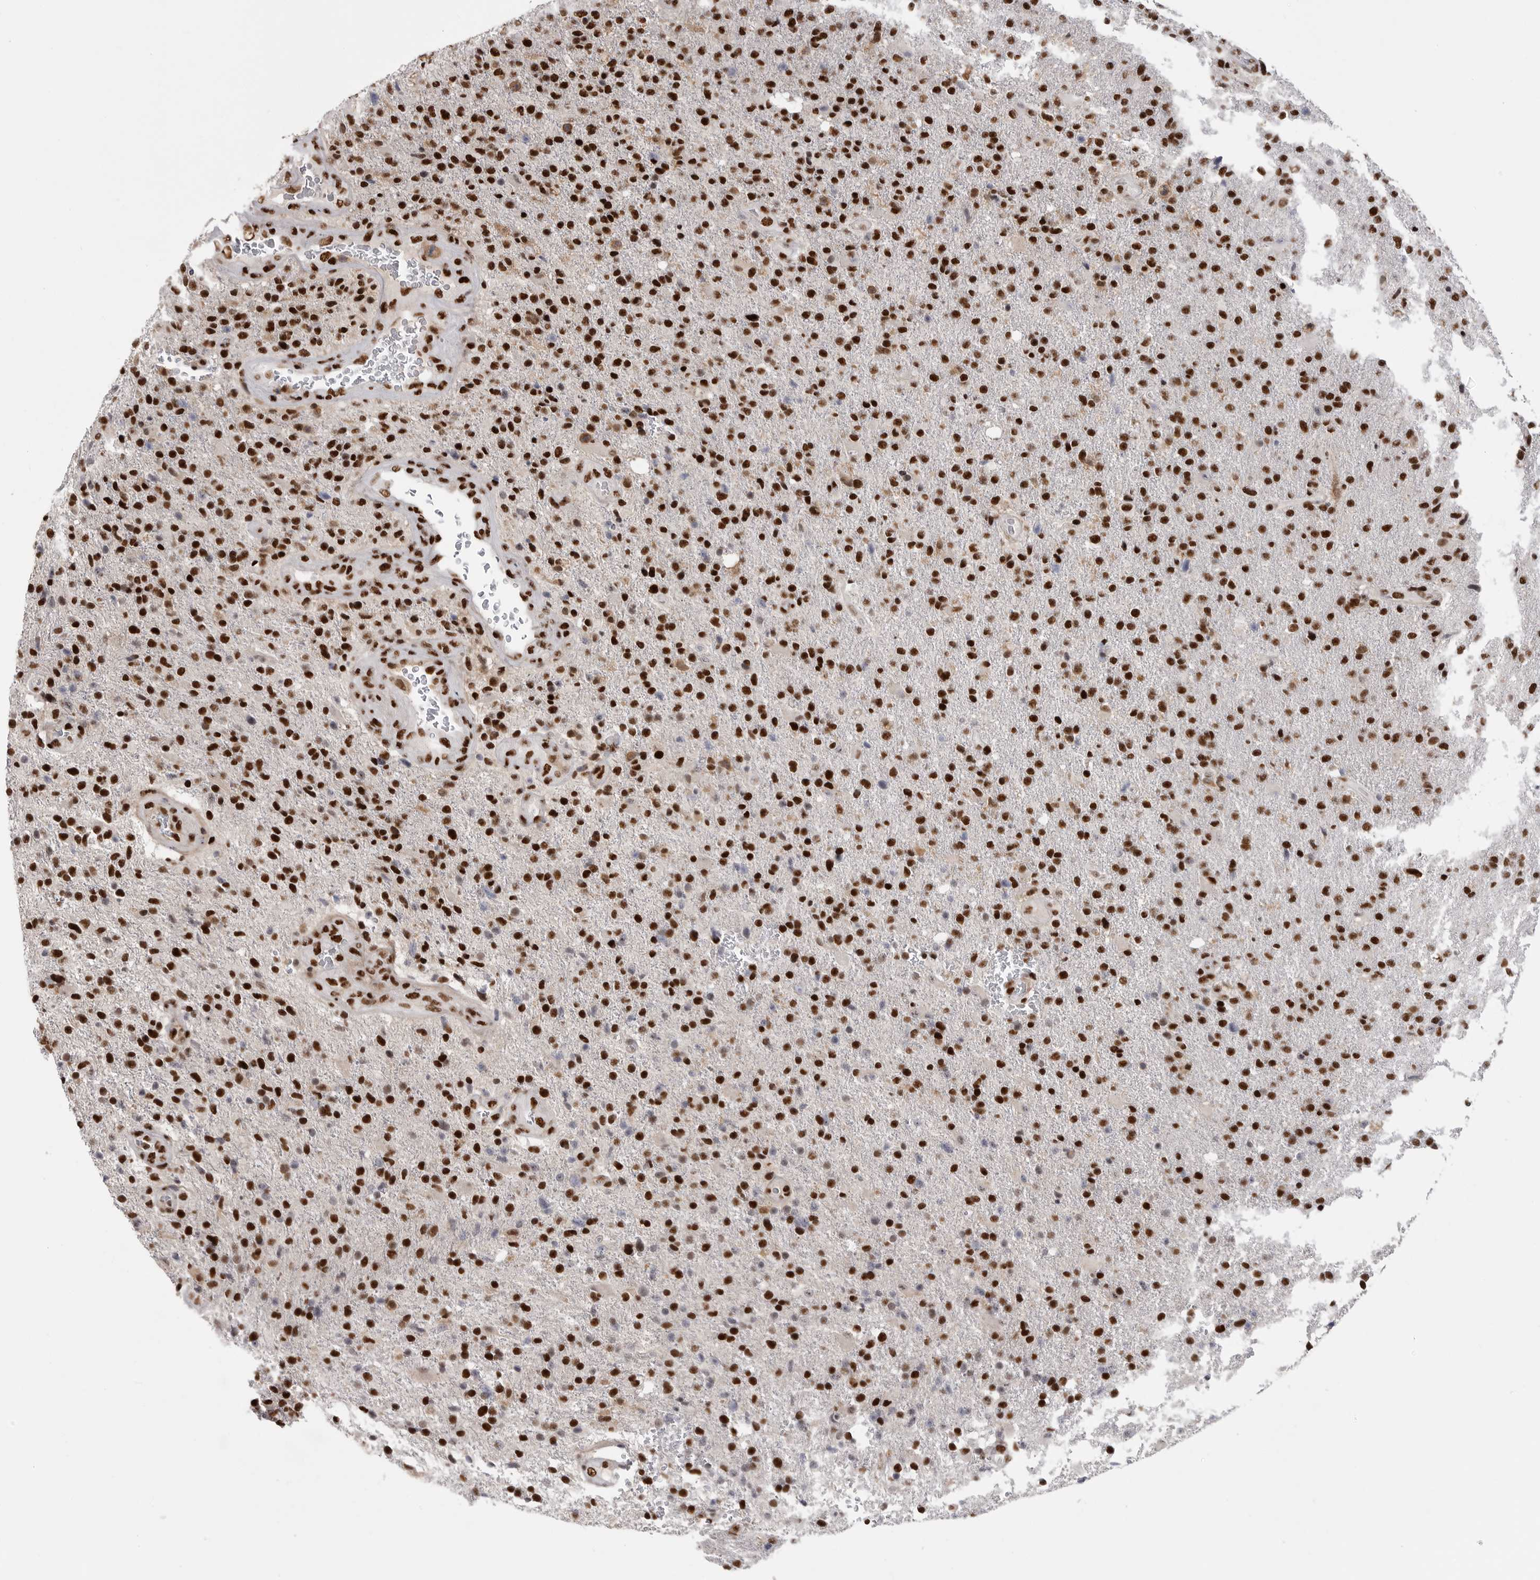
{"staining": {"intensity": "strong", "quantity": ">75%", "location": "nuclear"}, "tissue": "glioma", "cell_type": "Tumor cells", "image_type": "cancer", "snomed": [{"axis": "morphology", "description": "Glioma, malignant, High grade"}, {"axis": "topography", "description": "Brain"}], "caption": "There is high levels of strong nuclear positivity in tumor cells of glioma, as demonstrated by immunohistochemical staining (brown color).", "gene": "PPP1R8", "patient": {"sex": "male", "age": 72}}